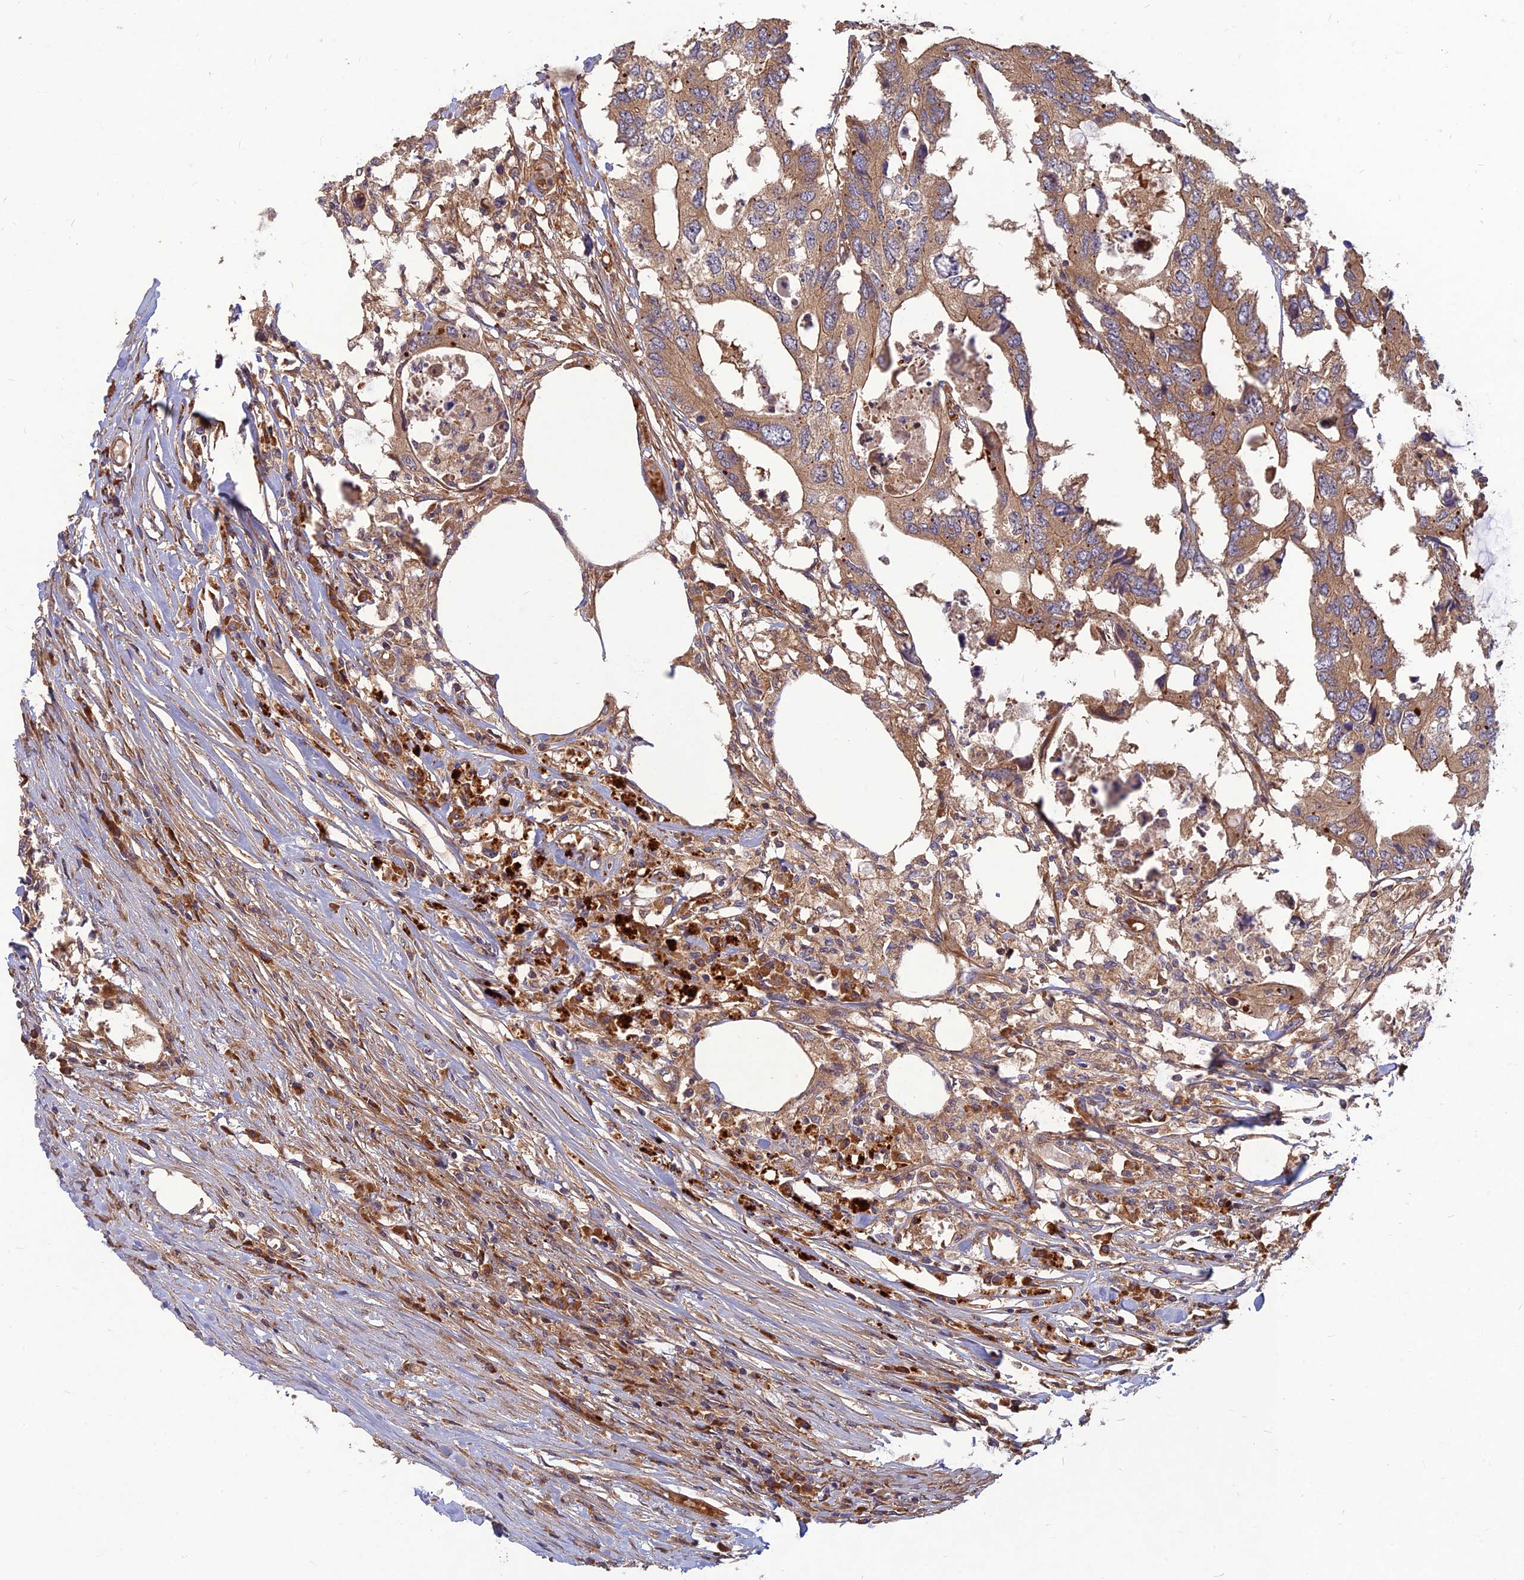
{"staining": {"intensity": "moderate", "quantity": ">75%", "location": "cytoplasmic/membranous"}, "tissue": "colorectal cancer", "cell_type": "Tumor cells", "image_type": "cancer", "snomed": [{"axis": "morphology", "description": "Adenocarcinoma, NOS"}, {"axis": "topography", "description": "Colon"}], "caption": "Colorectal adenocarcinoma tissue demonstrates moderate cytoplasmic/membranous positivity in approximately >75% of tumor cells, visualized by immunohistochemistry.", "gene": "RELCH", "patient": {"sex": "male", "age": 71}}